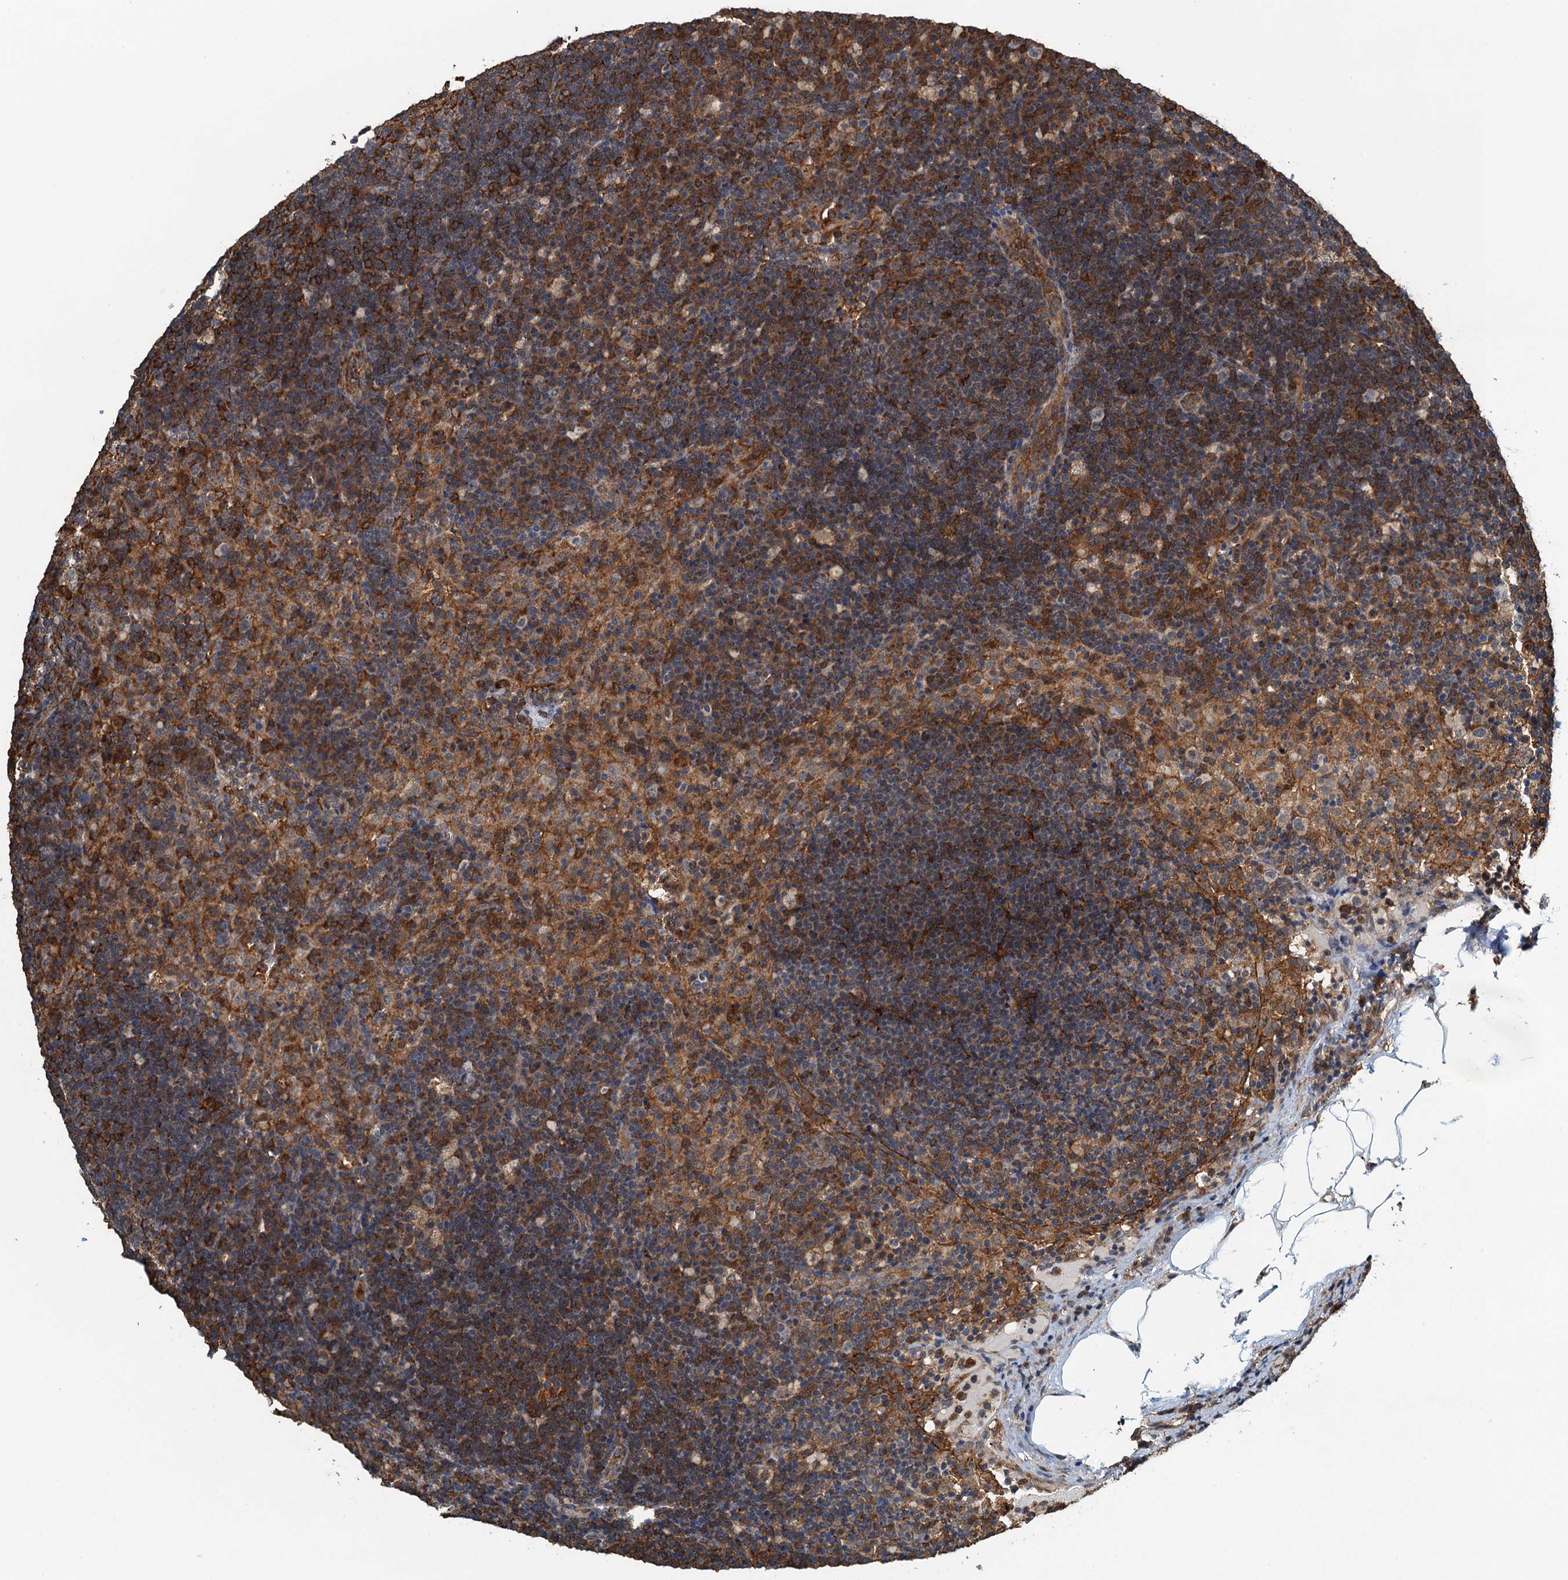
{"staining": {"intensity": "strong", "quantity": "<25%", "location": "cytoplasmic/membranous"}, "tissue": "lymph node", "cell_type": "Germinal center cells", "image_type": "normal", "snomed": [{"axis": "morphology", "description": "Normal tissue, NOS"}, {"axis": "topography", "description": "Lymph node"}], "caption": "High-power microscopy captured an IHC photomicrograph of unremarkable lymph node, revealing strong cytoplasmic/membranous staining in about <25% of germinal center cells.", "gene": "WHAMM", "patient": {"sex": "female", "age": 70}}